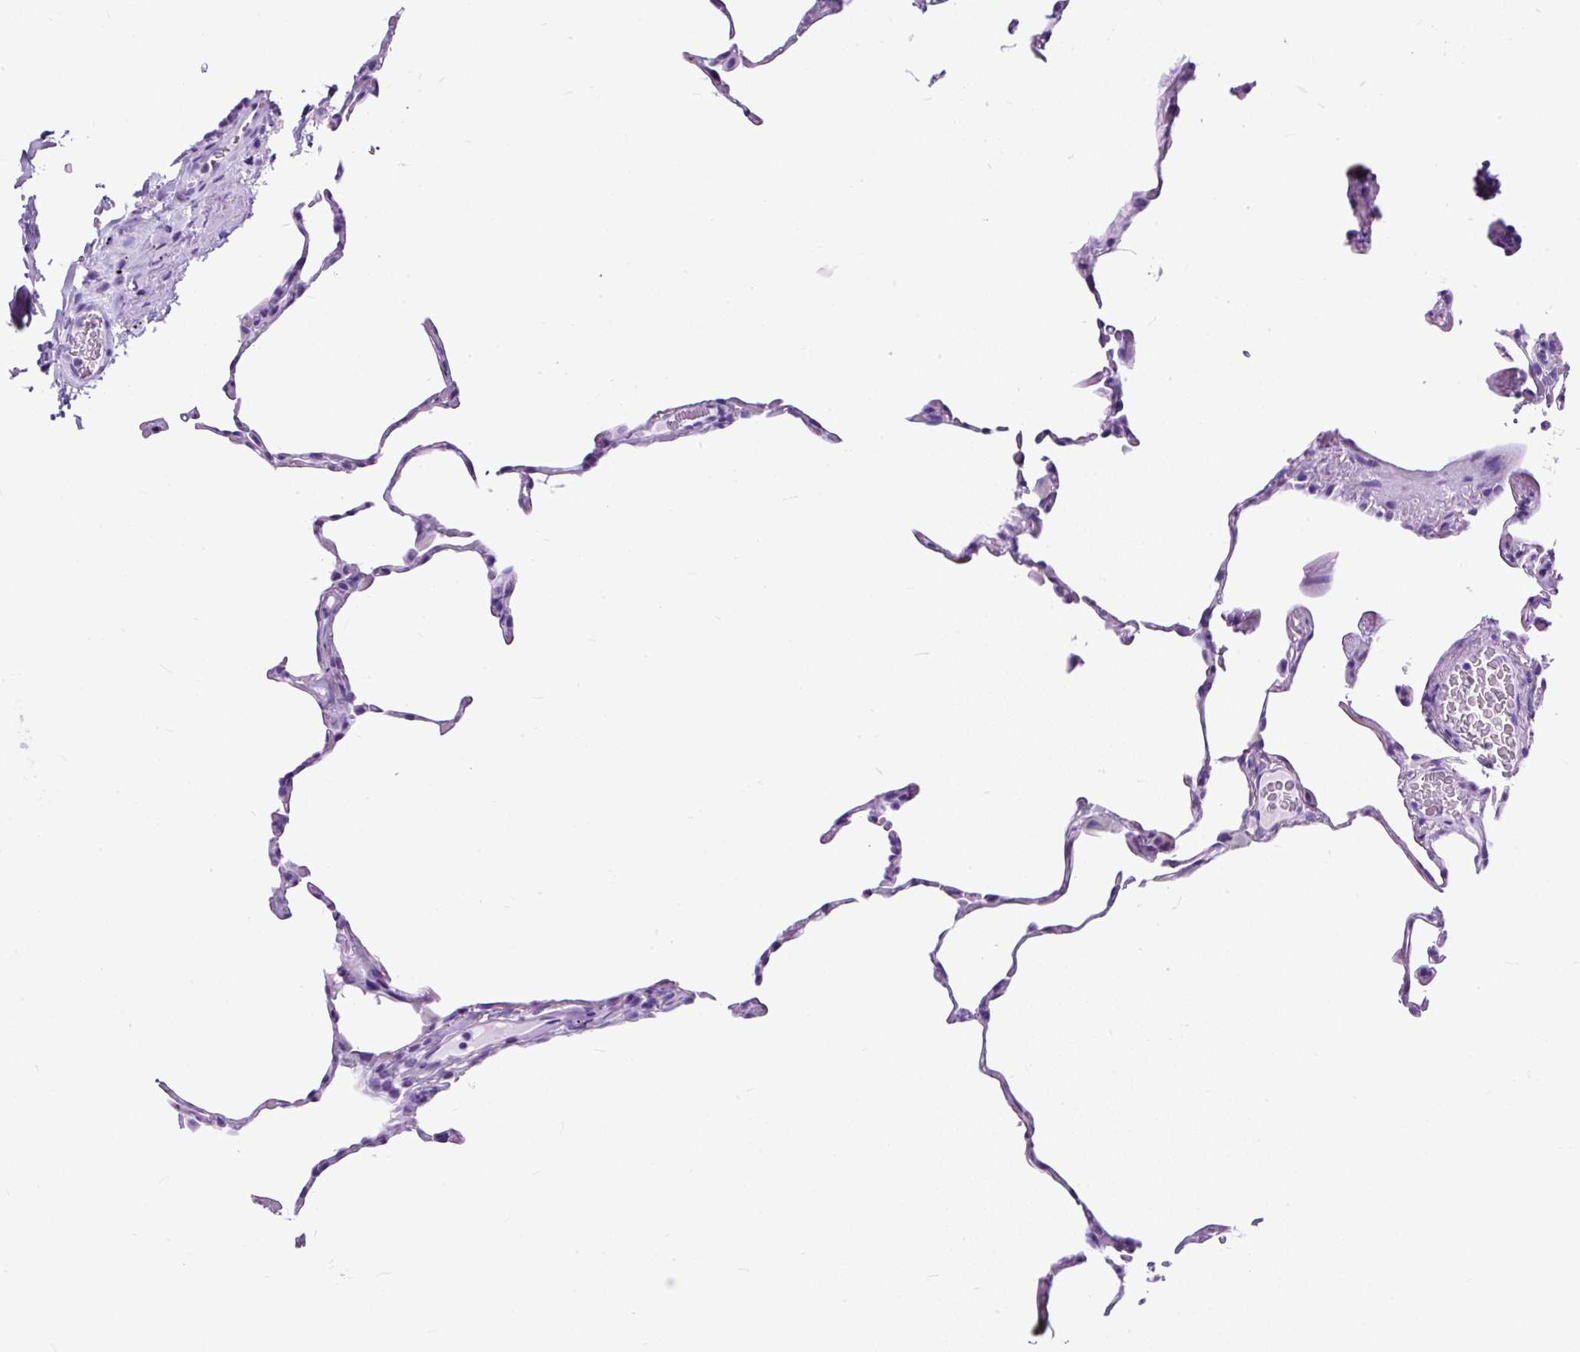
{"staining": {"intensity": "negative", "quantity": "none", "location": "none"}, "tissue": "lung", "cell_type": "Alveolar cells", "image_type": "normal", "snomed": [{"axis": "morphology", "description": "Normal tissue, NOS"}, {"axis": "topography", "description": "Lung"}], "caption": "The immunohistochemistry photomicrograph has no significant positivity in alveolar cells of lung. (DAB IHC visualized using brightfield microscopy, high magnification).", "gene": "PDIA2", "patient": {"sex": "female", "age": 57}}